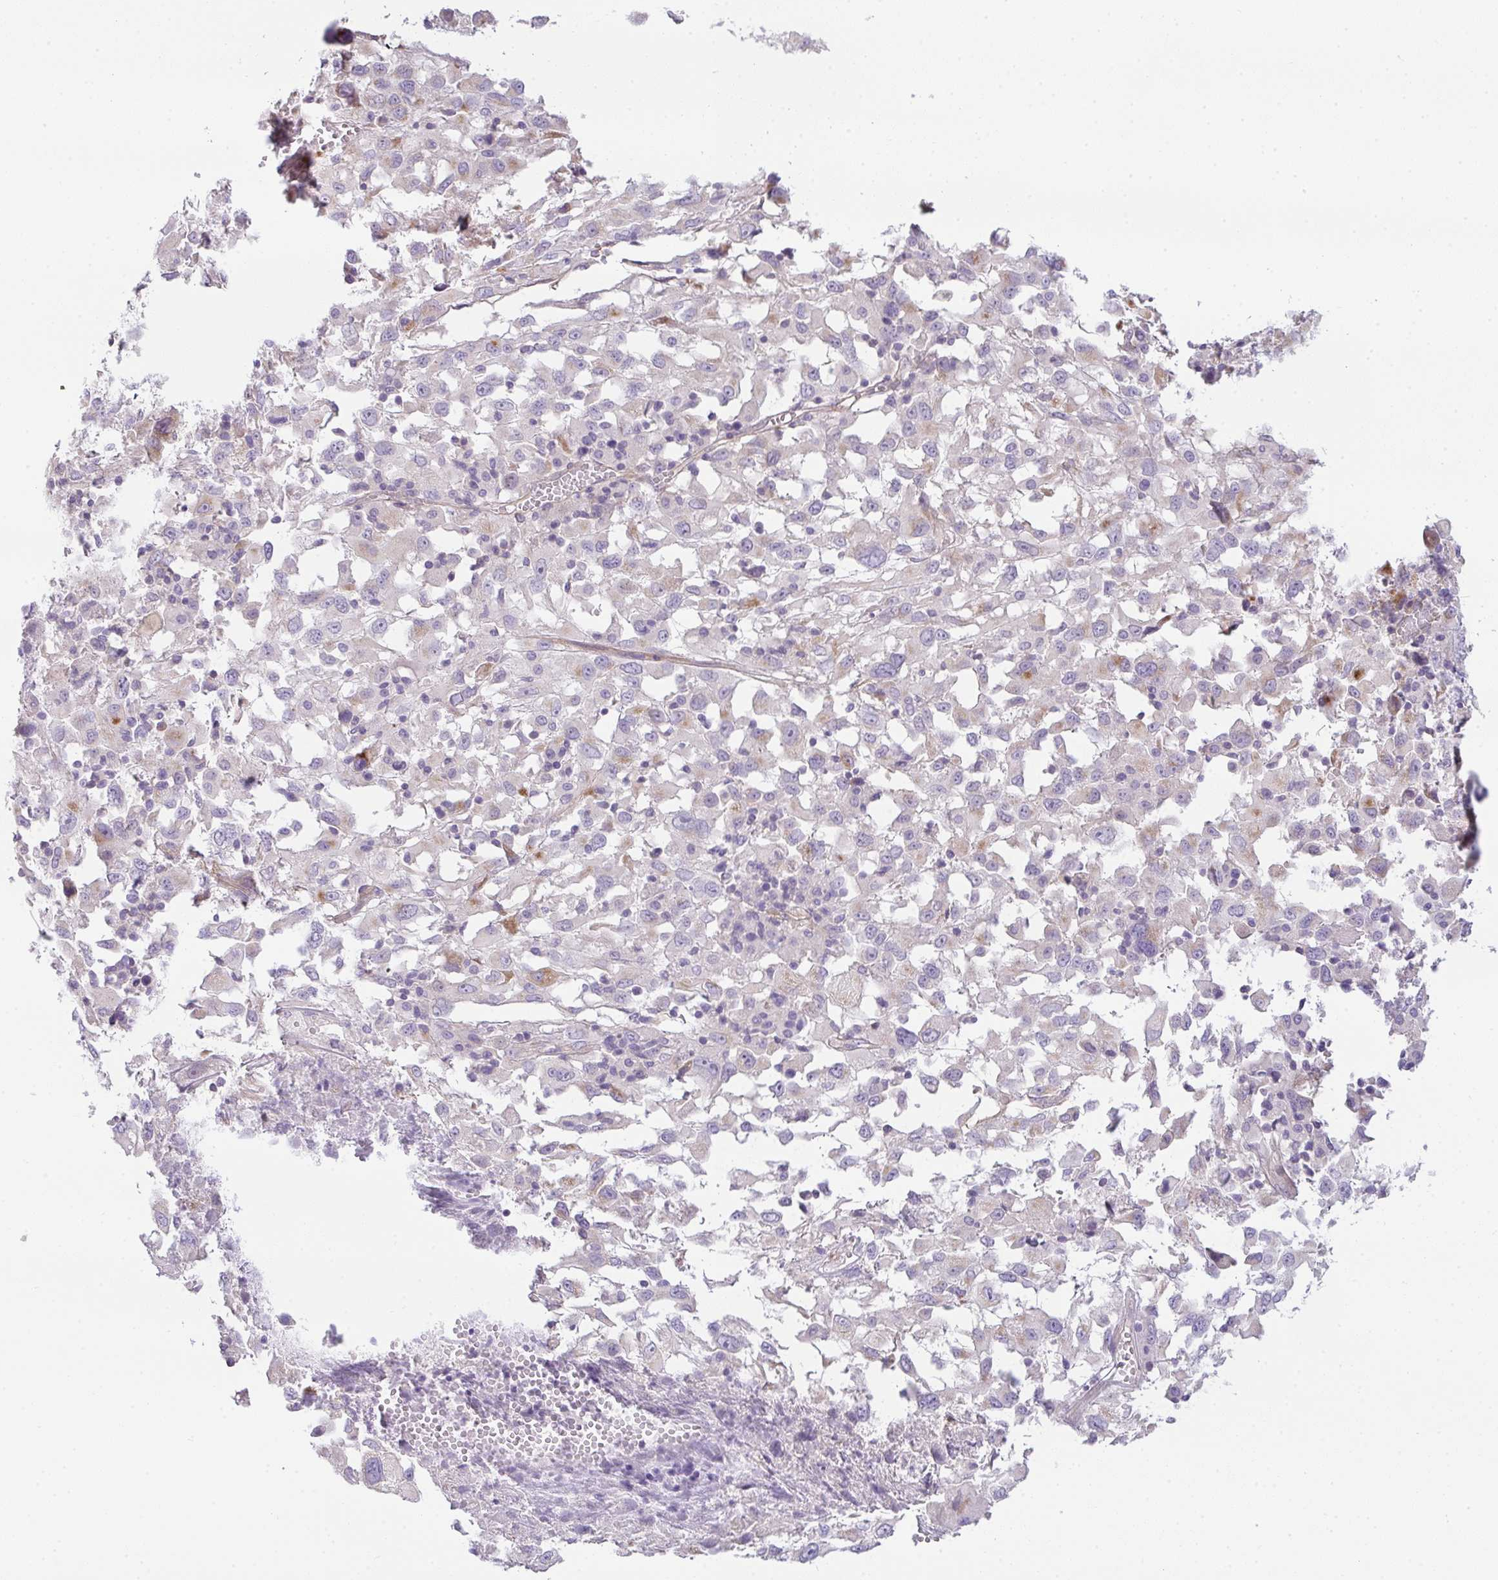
{"staining": {"intensity": "moderate", "quantity": "<25%", "location": "cytoplasmic/membranous"}, "tissue": "melanoma", "cell_type": "Tumor cells", "image_type": "cancer", "snomed": [{"axis": "morphology", "description": "Malignant melanoma, Metastatic site"}, {"axis": "topography", "description": "Soft tissue"}], "caption": "This is a photomicrograph of immunohistochemistry (IHC) staining of melanoma, which shows moderate staining in the cytoplasmic/membranous of tumor cells.", "gene": "FILIP1", "patient": {"sex": "male", "age": 50}}